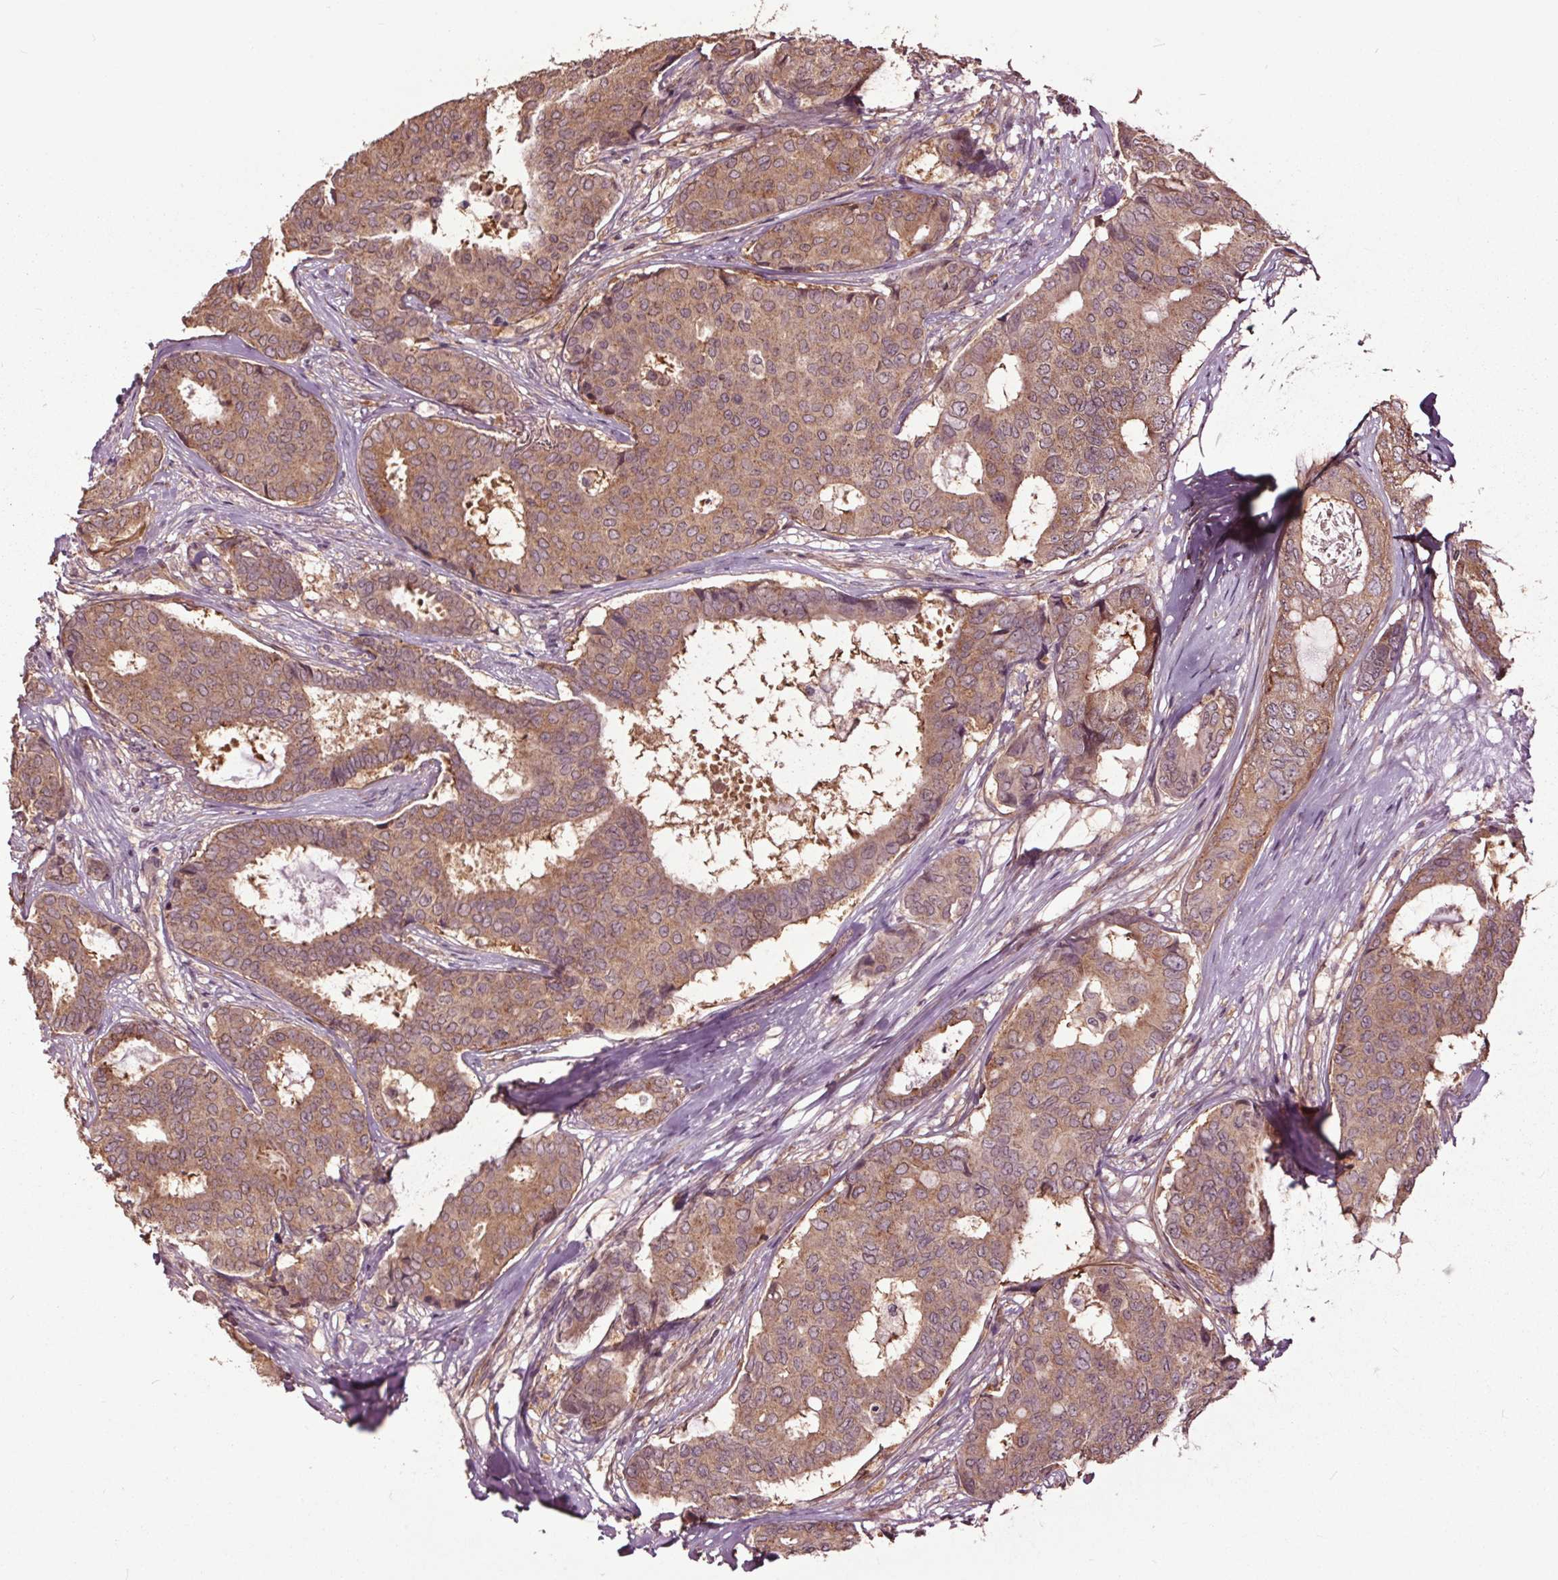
{"staining": {"intensity": "moderate", "quantity": ">75%", "location": "cytoplasmic/membranous"}, "tissue": "breast cancer", "cell_type": "Tumor cells", "image_type": "cancer", "snomed": [{"axis": "morphology", "description": "Duct carcinoma"}, {"axis": "topography", "description": "Breast"}], "caption": "Protein analysis of infiltrating ductal carcinoma (breast) tissue exhibits moderate cytoplasmic/membranous positivity in about >75% of tumor cells.", "gene": "CEP95", "patient": {"sex": "female", "age": 75}}